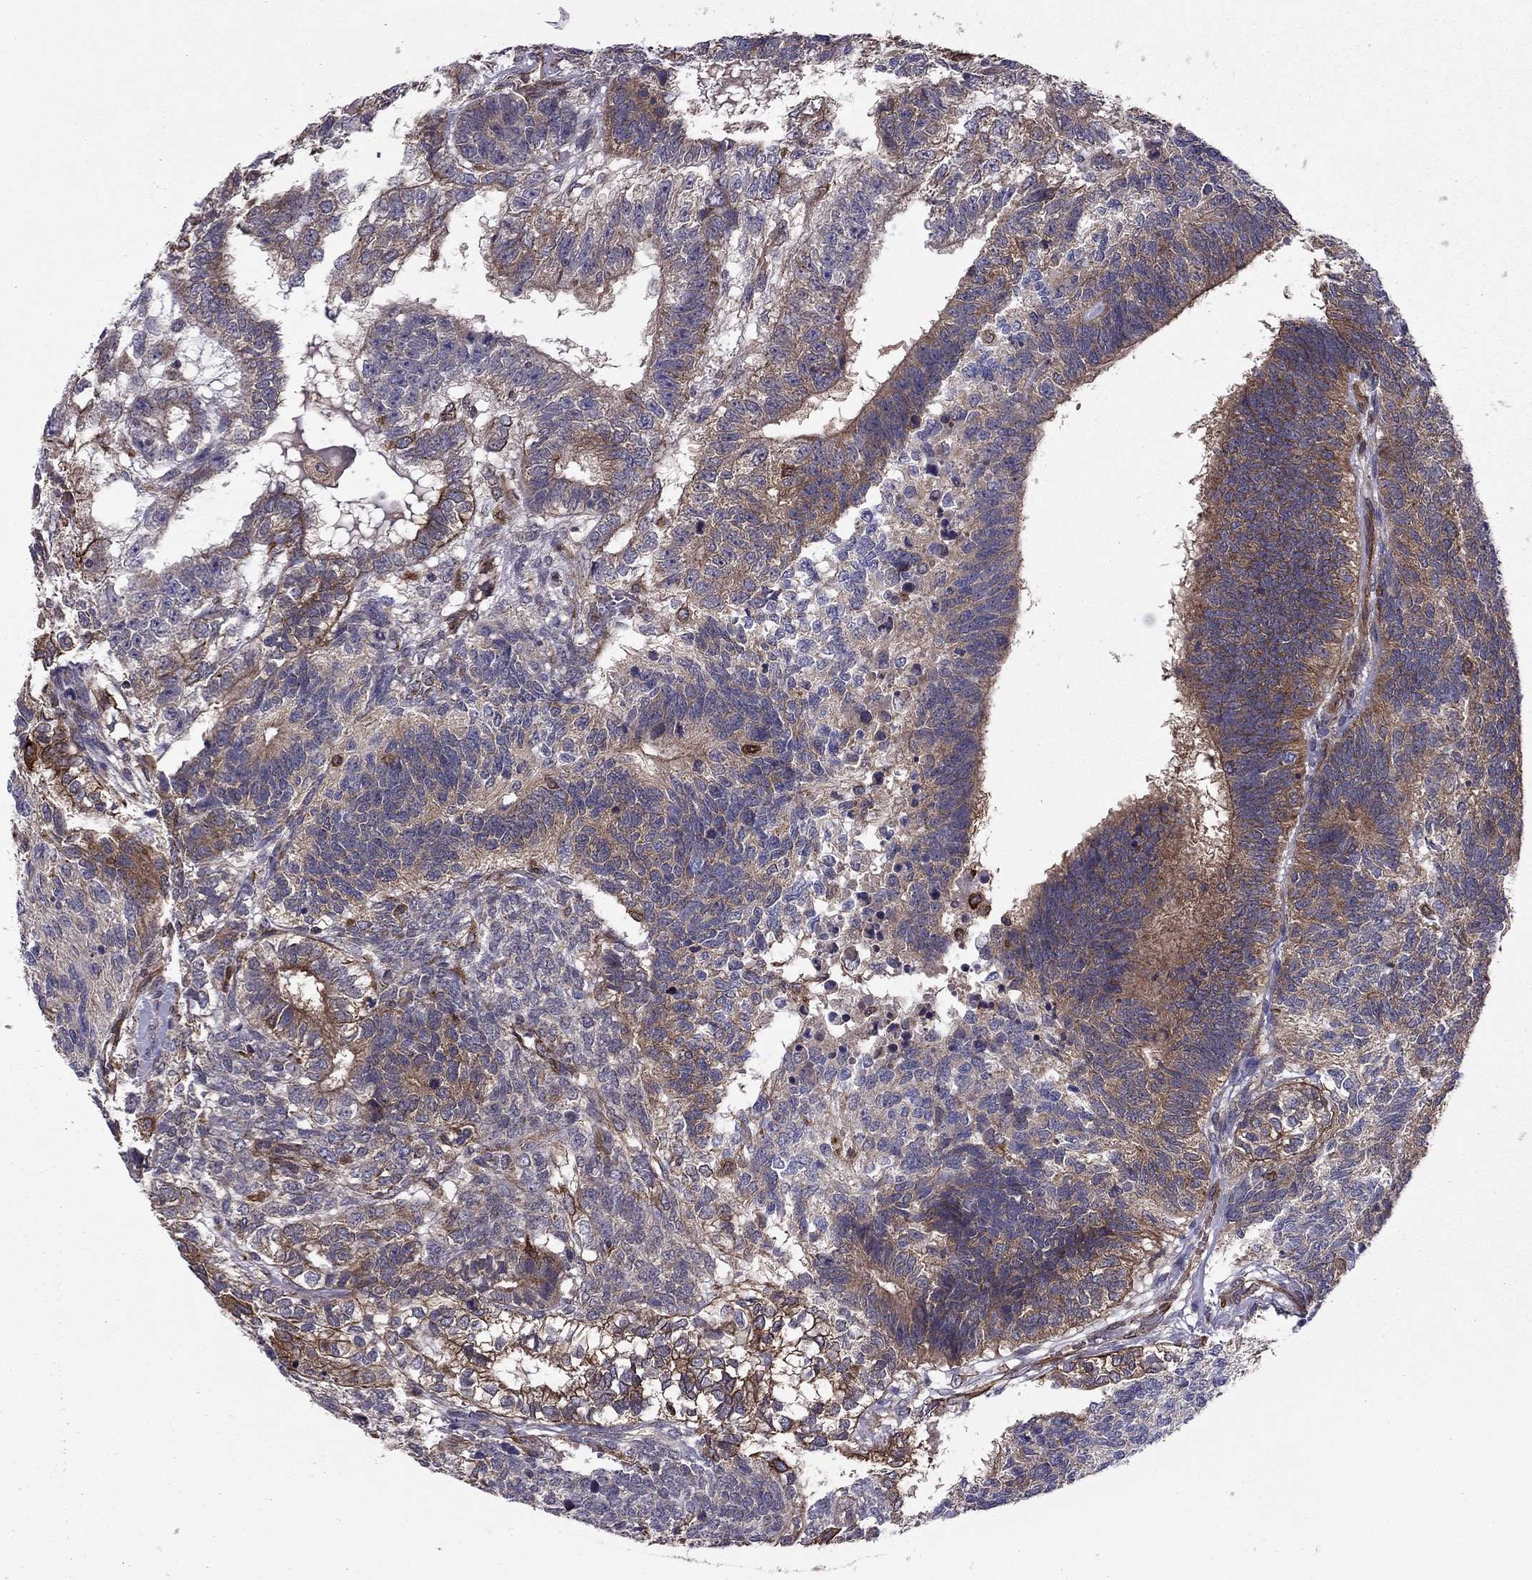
{"staining": {"intensity": "moderate", "quantity": "<25%", "location": "cytoplasmic/membranous"}, "tissue": "testis cancer", "cell_type": "Tumor cells", "image_type": "cancer", "snomed": [{"axis": "morphology", "description": "Seminoma, NOS"}, {"axis": "morphology", "description": "Carcinoma, Embryonal, NOS"}, {"axis": "topography", "description": "Testis"}], "caption": "Moderate cytoplasmic/membranous protein staining is present in about <25% of tumor cells in testis cancer.", "gene": "SHMT1", "patient": {"sex": "male", "age": 41}}